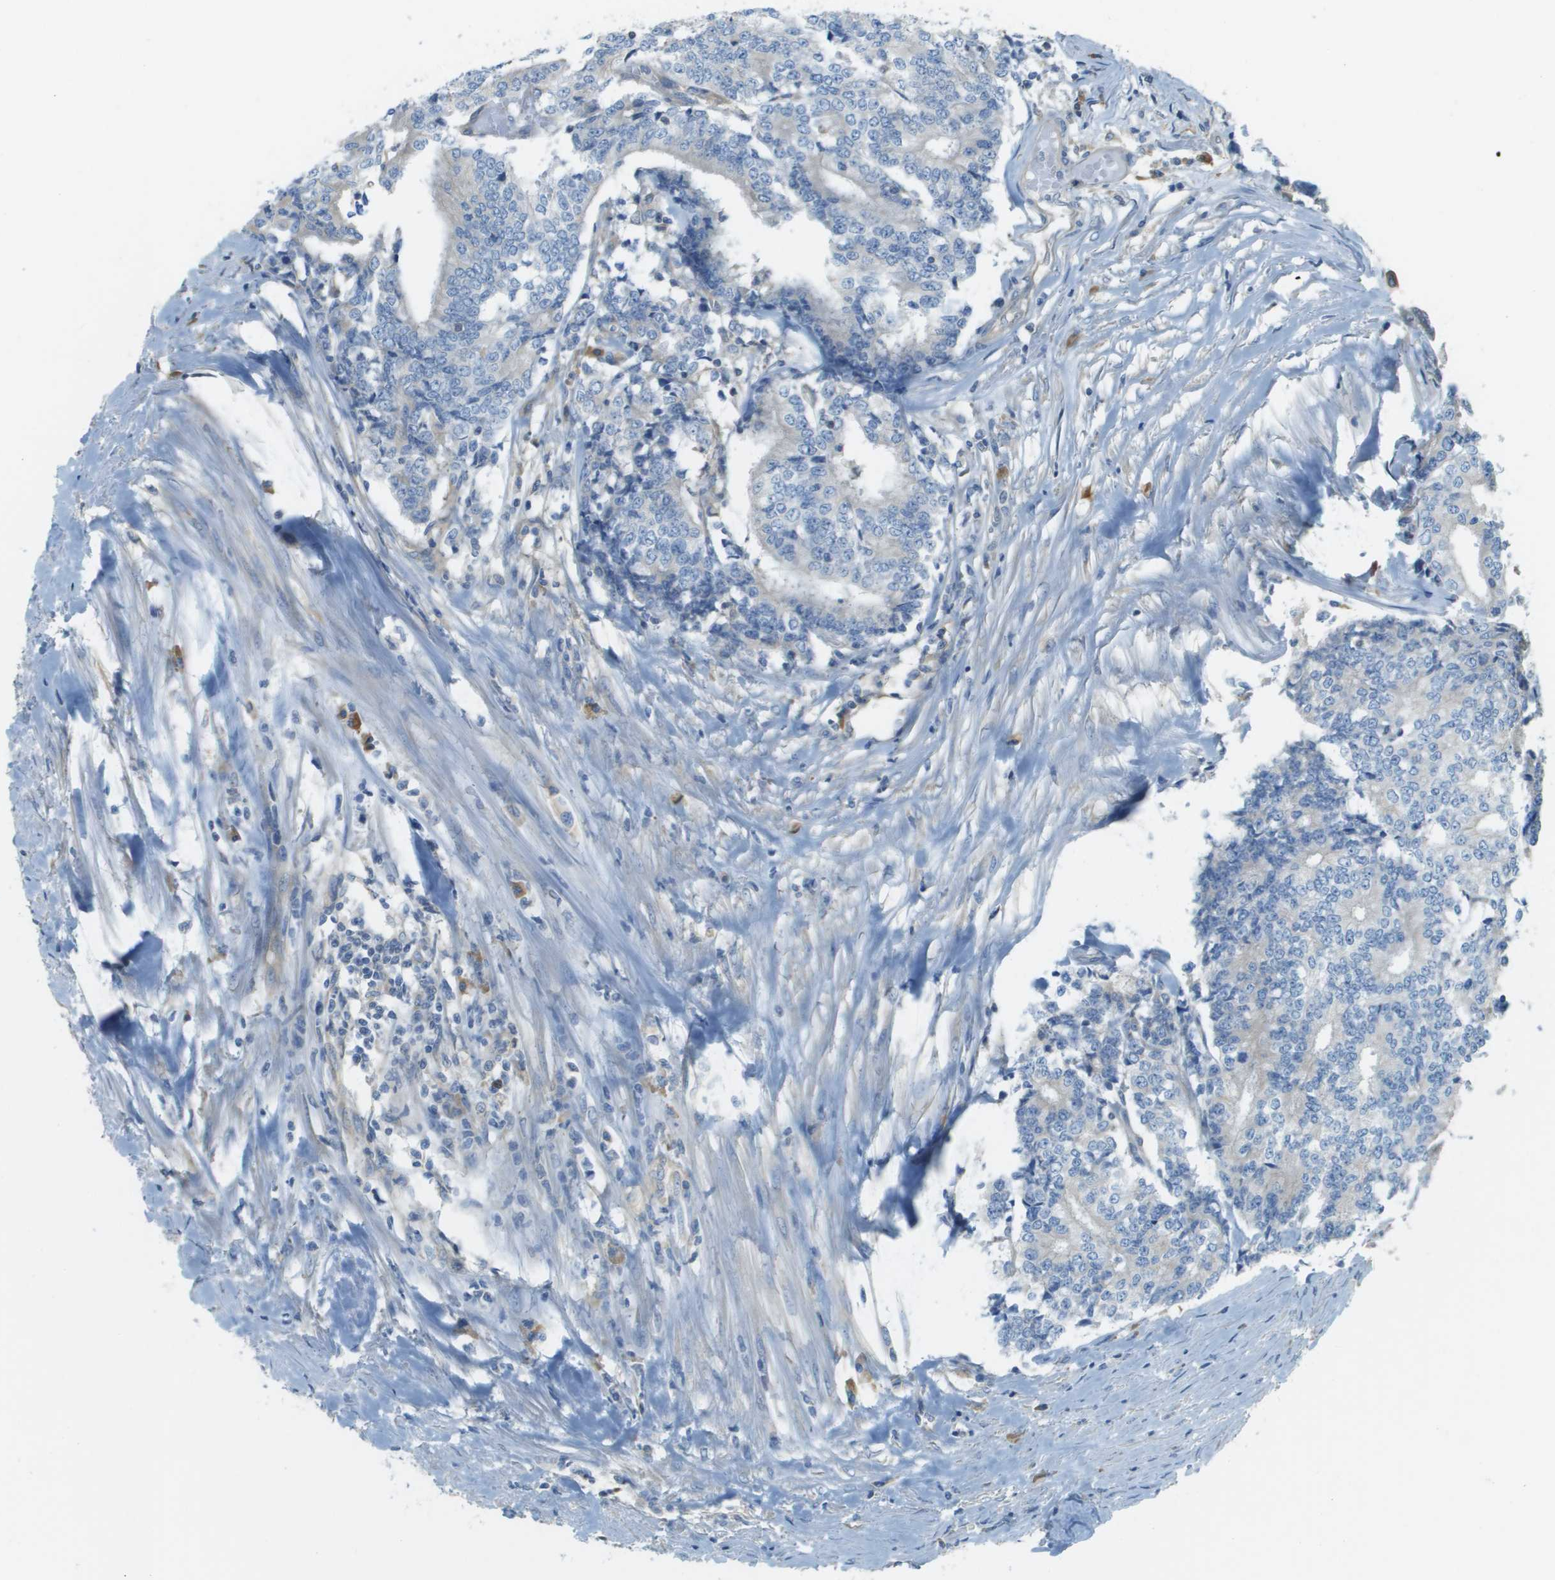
{"staining": {"intensity": "negative", "quantity": "none", "location": "none"}, "tissue": "prostate cancer", "cell_type": "Tumor cells", "image_type": "cancer", "snomed": [{"axis": "morphology", "description": "Normal tissue, NOS"}, {"axis": "morphology", "description": "Adenocarcinoma, High grade"}, {"axis": "topography", "description": "Prostate"}, {"axis": "topography", "description": "Seminal veicle"}], "caption": "High power microscopy histopathology image of an IHC histopathology image of prostate cancer, revealing no significant positivity in tumor cells.", "gene": "DNAJB11", "patient": {"sex": "male", "age": 55}}